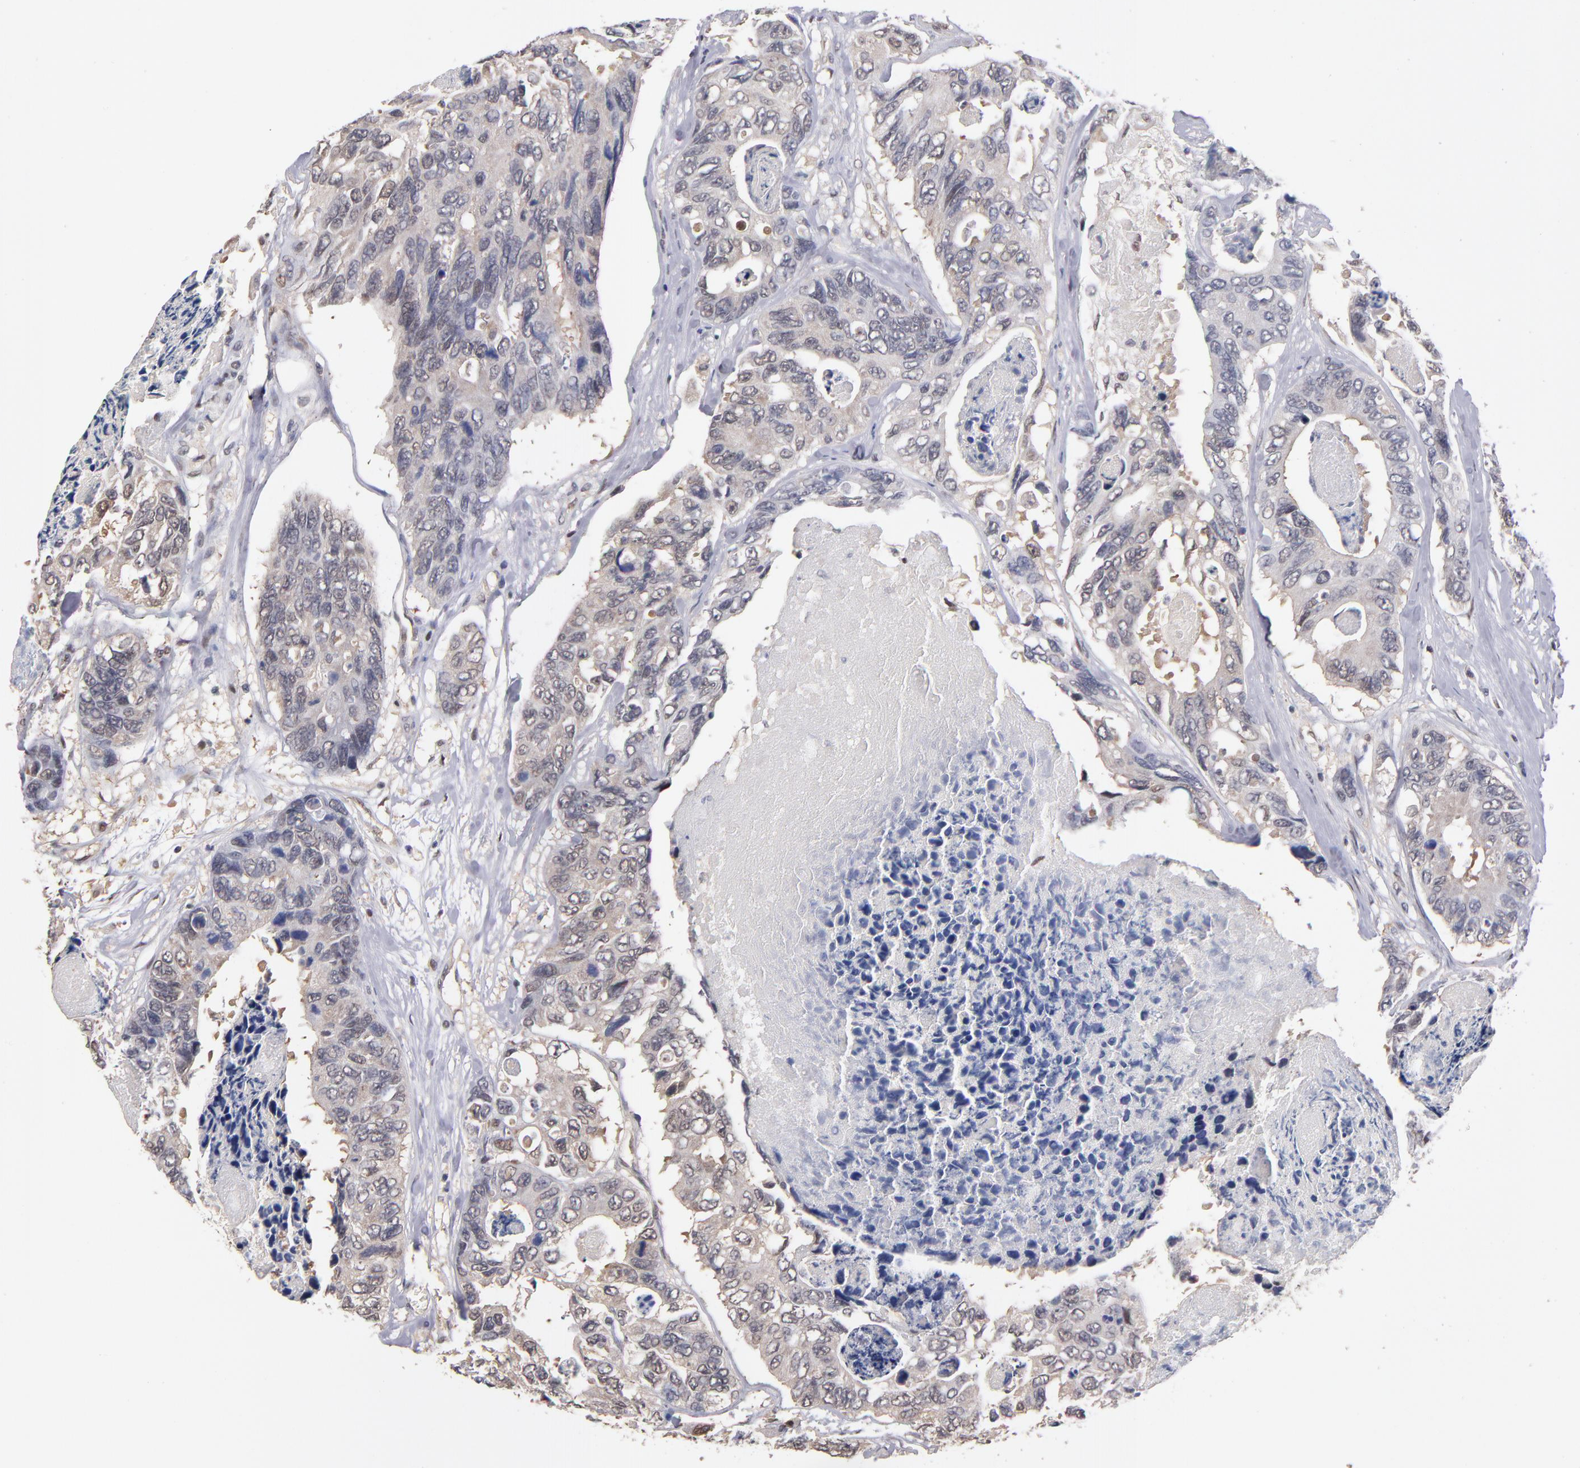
{"staining": {"intensity": "weak", "quantity": "25%-75%", "location": "cytoplasmic/membranous,nuclear"}, "tissue": "colorectal cancer", "cell_type": "Tumor cells", "image_type": "cancer", "snomed": [{"axis": "morphology", "description": "Adenocarcinoma, NOS"}, {"axis": "topography", "description": "Colon"}], "caption": "Approximately 25%-75% of tumor cells in colorectal cancer exhibit weak cytoplasmic/membranous and nuclear protein expression as visualized by brown immunohistochemical staining.", "gene": "PSMD10", "patient": {"sex": "female", "age": 86}}